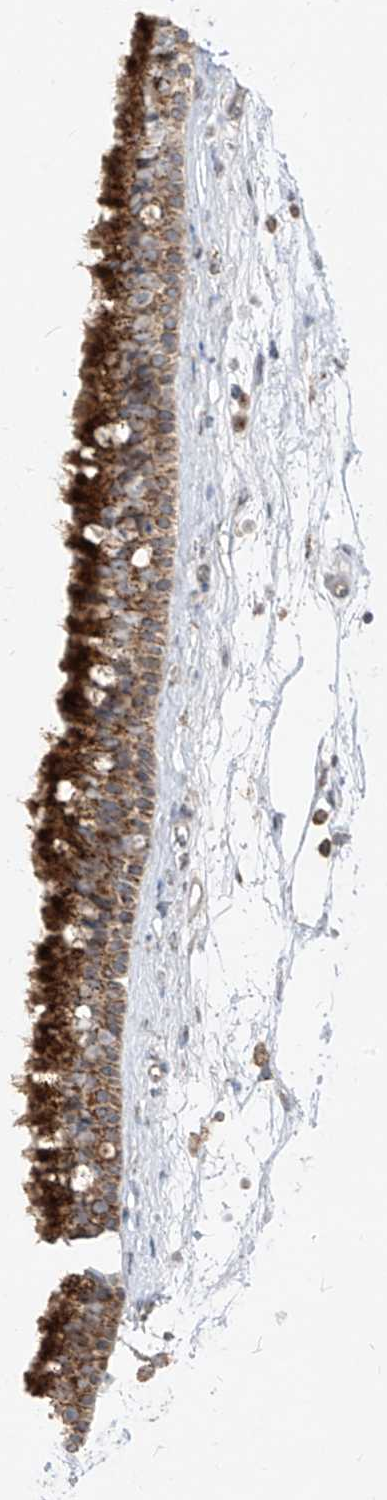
{"staining": {"intensity": "strong", "quantity": ">75%", "location": "cytoplasmic/membranous"}, "tissue": "nasopharynx", "cell_type": "Respiratory epithelial cells", "image_type": "normal", "snomed": [{"axis": "morphology", "description": "Normal tissue, NOS"}, {"axis": "topography", "description": "Nasopharynx"}], "caption": "Immunohistochemical staining of benign nasopharynx demonstrates >75% levels of strong cytoplasmic/membranous protein positivity in approximately >75% of respiratory epithelial cells. (DAB (3,3'-diaminobenzidine) IHC with brightfield microscopy, high magnification).", "gene": "ABCD3", "patient": {"sex": "male", "age": 64}}